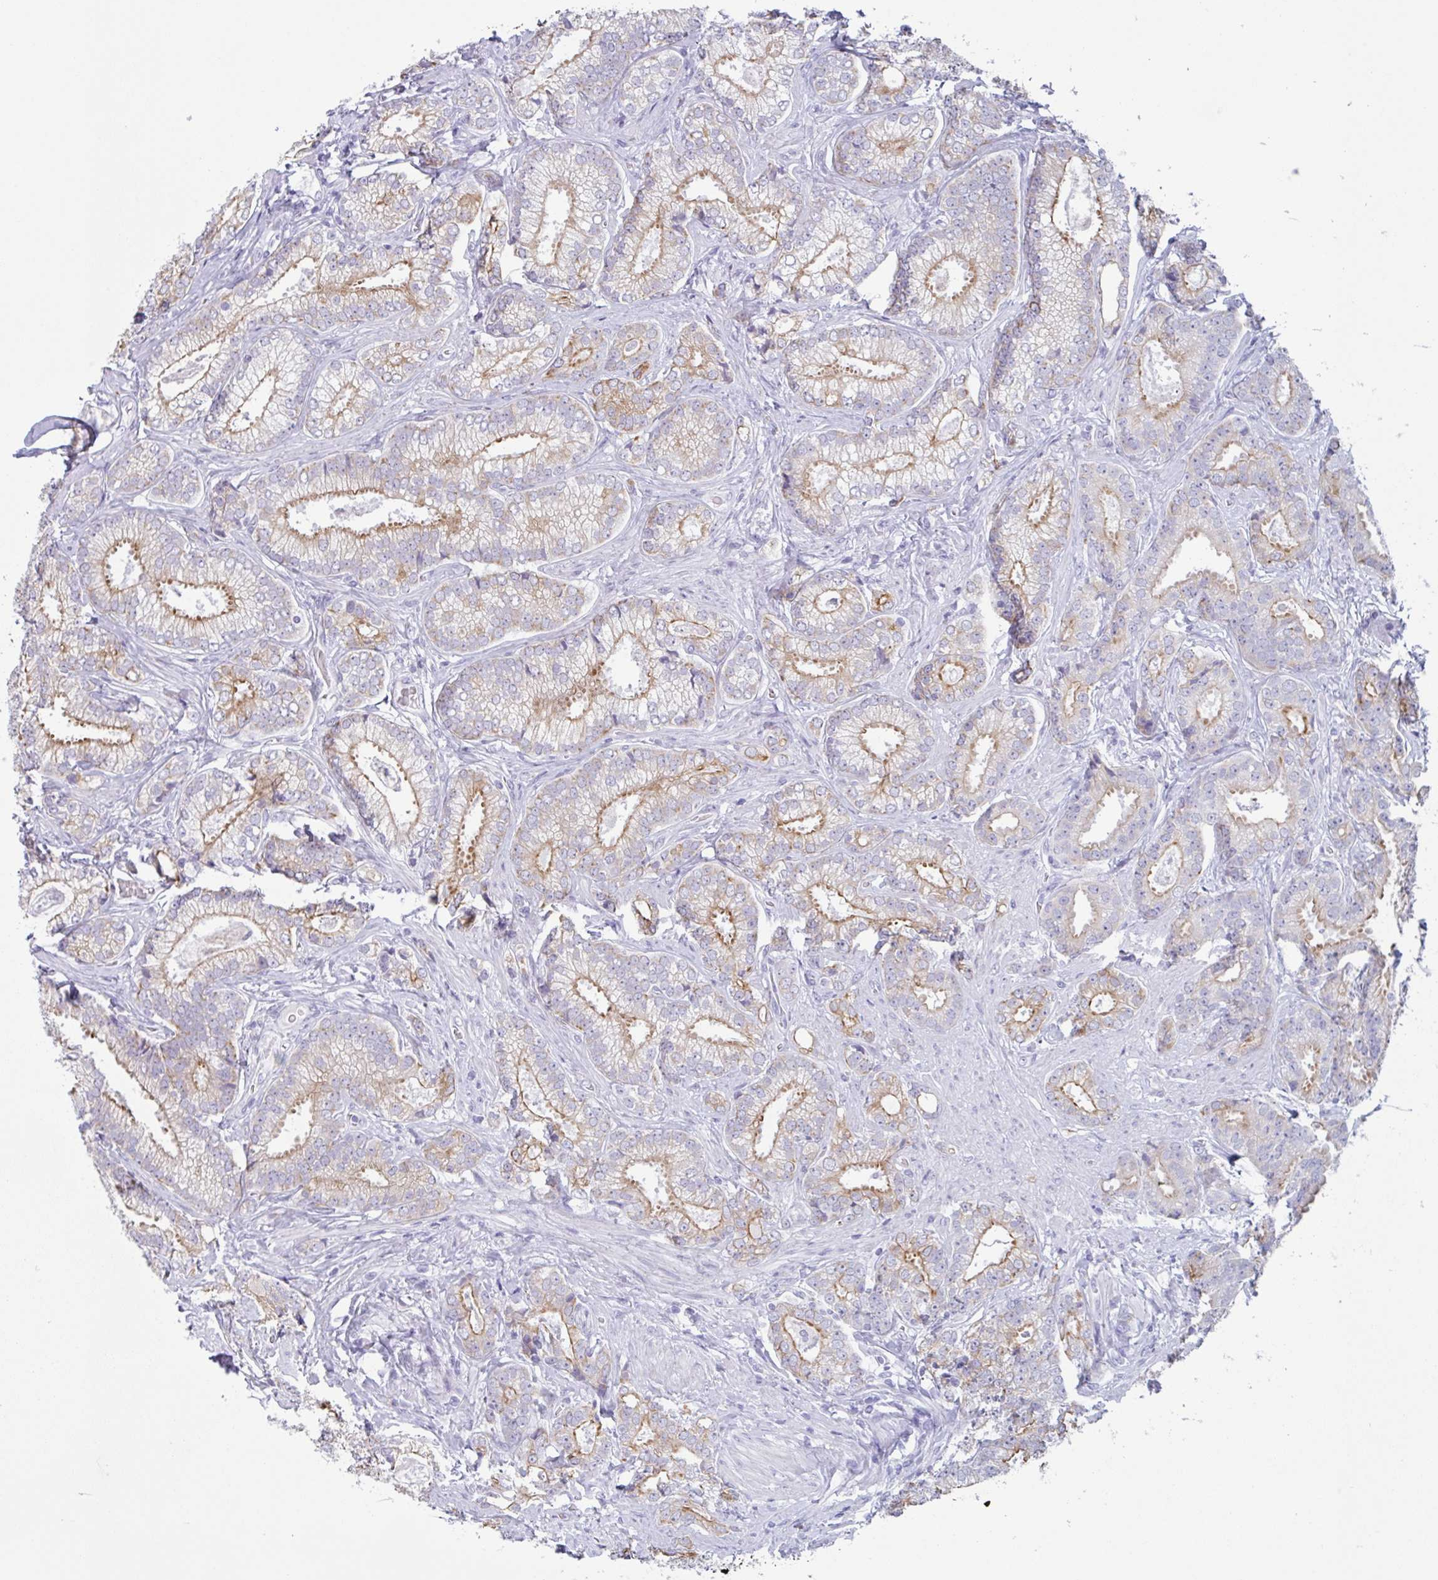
{"staining": {"intensity": "moderate", "quantity": "25%-75%", "location": "cytoplasmic/membranous"}, "tissue": "prostate cancer", "cell_type": "Tumor cells", "image_type": "cancer", "snomed": [{"axis": "morphology", "description": "Adenocarcinoma, Low grade"}, {"axis": "topography", "description": "Prostate"}], "caption": "Immunohistochemical staining of human prostate low-grade adenocarcinoma demonstrates medium levels of moderate cytoplasmic/membranous protein positivity in about 25%-75% of tumor cells.", "gene": "DTWD2", "patient": {"sex": "male", "age": 63}}